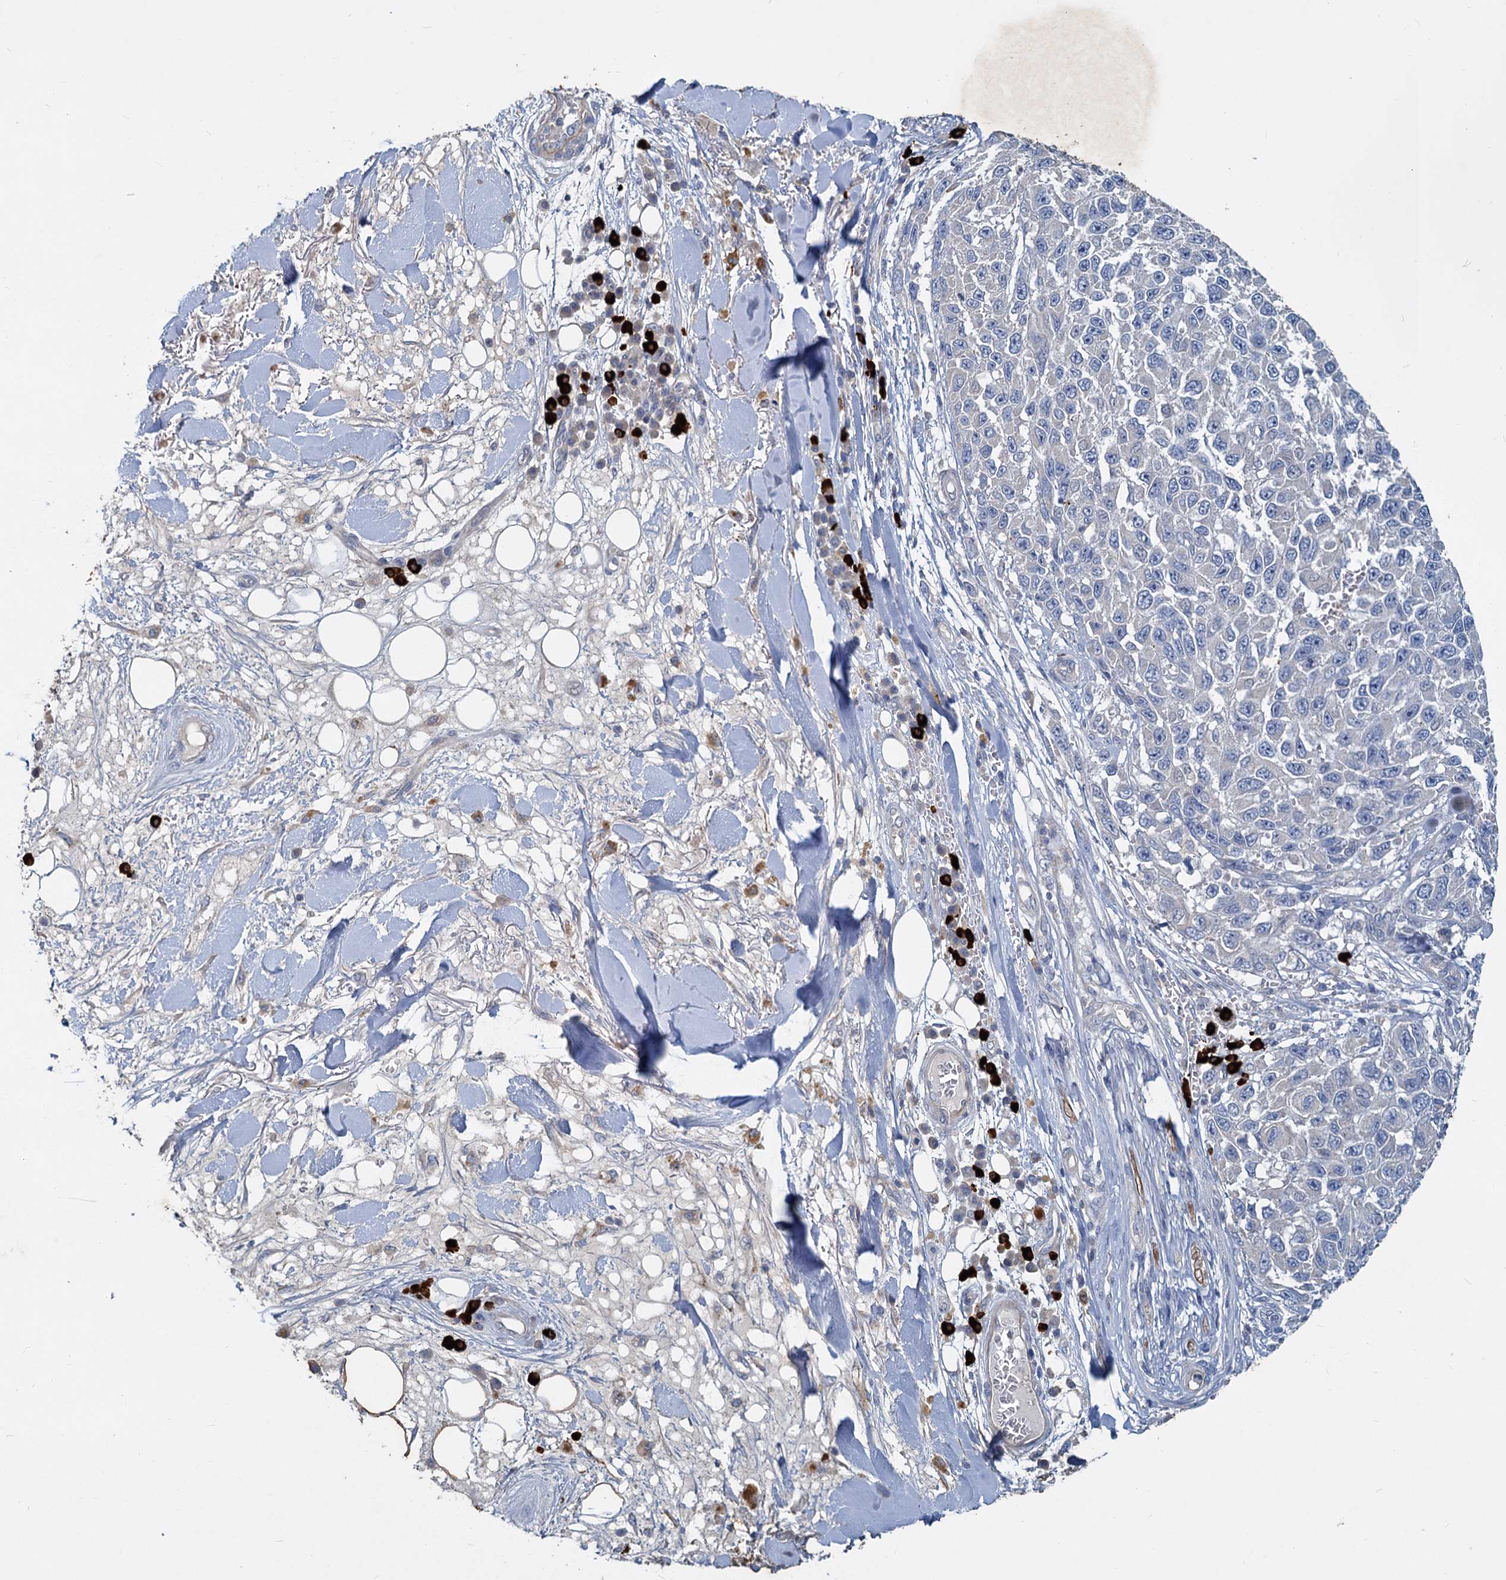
{"staining": {"intensity": "negative", "quantity": "none", "location": "none"}, "tissue": "melanoma", "cell_type": "Tumor cells", "image_type": "cancer", "snomed": [{"axis": "morphology", "description": "Normal tissue, NOS"}, {"axis": "morphology", "description": "Malignant melanoma, NOS"}, {"axis": "topography", "description": "Skin"}], "caption": "Protein analysis of malignant melanoma demonstrates no significant staining in tumor cells.", "gene": "SLC2A7", "patient": {"sex": "female", "age": 96}}